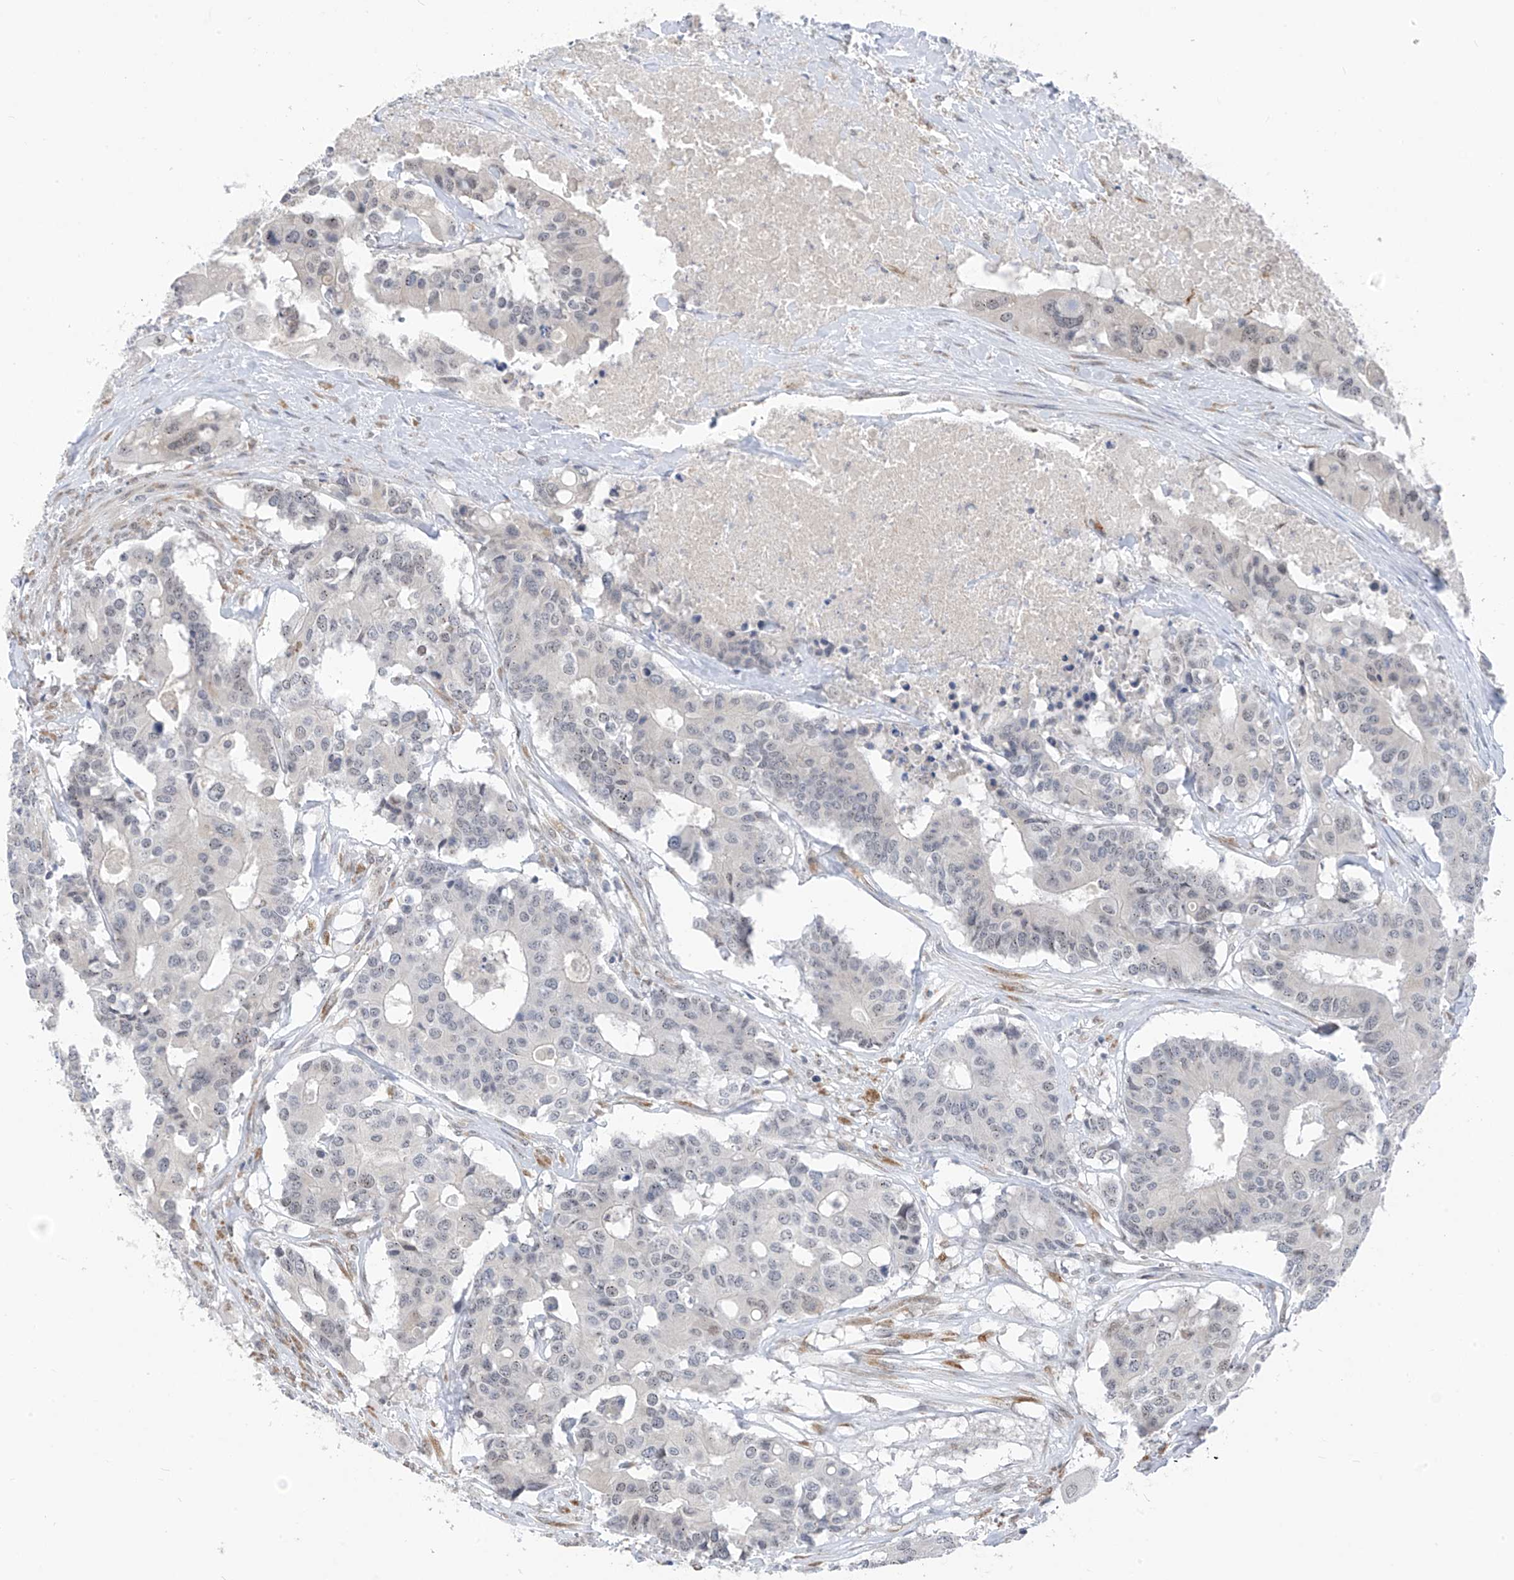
{"staining": {"intensity": "weak", "quantity": "<25%", "location": "nuclear"}, "tissue": "colorectal cancer", "cell_type": "Tumor cells", "image_type": "cancer", "snomed": [{"axis": "morphology", "description": "Adenocarcinoma, NOS"}, {"axis": "topography", "description": "Colon"}], "caption": "IHC histopathology image of neoplastic tissue: colorectal cancer stained with DAB (3,3'-diaminobenzidine) shows no significant protein expression in tumor cells.", "gene": "CYP4V2", "patient": {"sex": "male", "age": 77}}